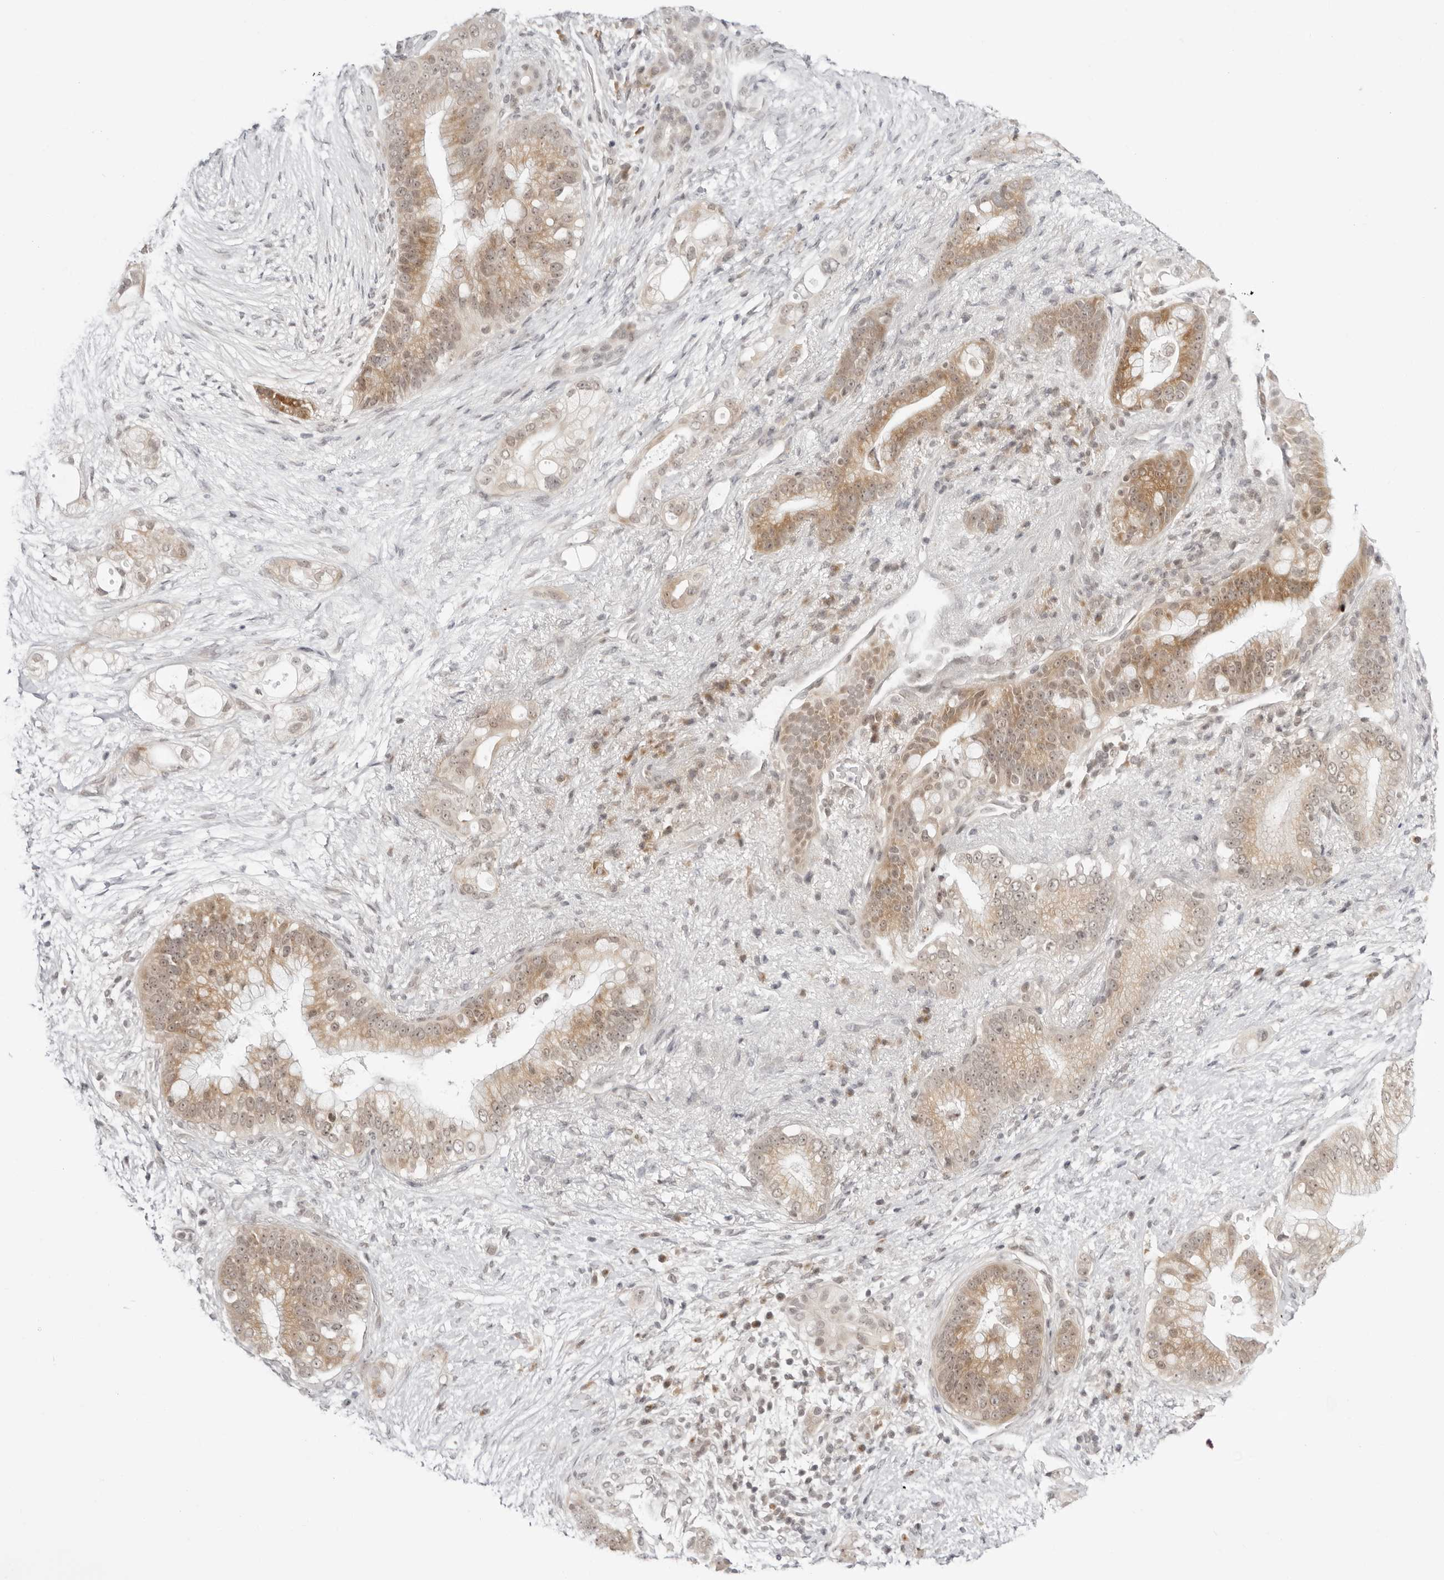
{"staining": {"intensity": "moderate", "quantity": ">75%", "location": "cytoplasmic/membranous"}, "tissue": "pancreatic cancer", "cell_type": "Tumor cells", "image_type": "cancer", "snomed": [{"axis": "morphology", "description": "Adenocarcinoma, NOS"}, {"axis": "topography", "description": "Pancreas"}], "caption": "The photomicrograph displays immunohistochemical staining of pancreatic adenocarcinoma. There is moderate cytoplasmic/membranous expression is identified in approximately >75% of tumor cells.", "gene": "PPP2R5C", "patient": {"sex": "male", "age": 53}}